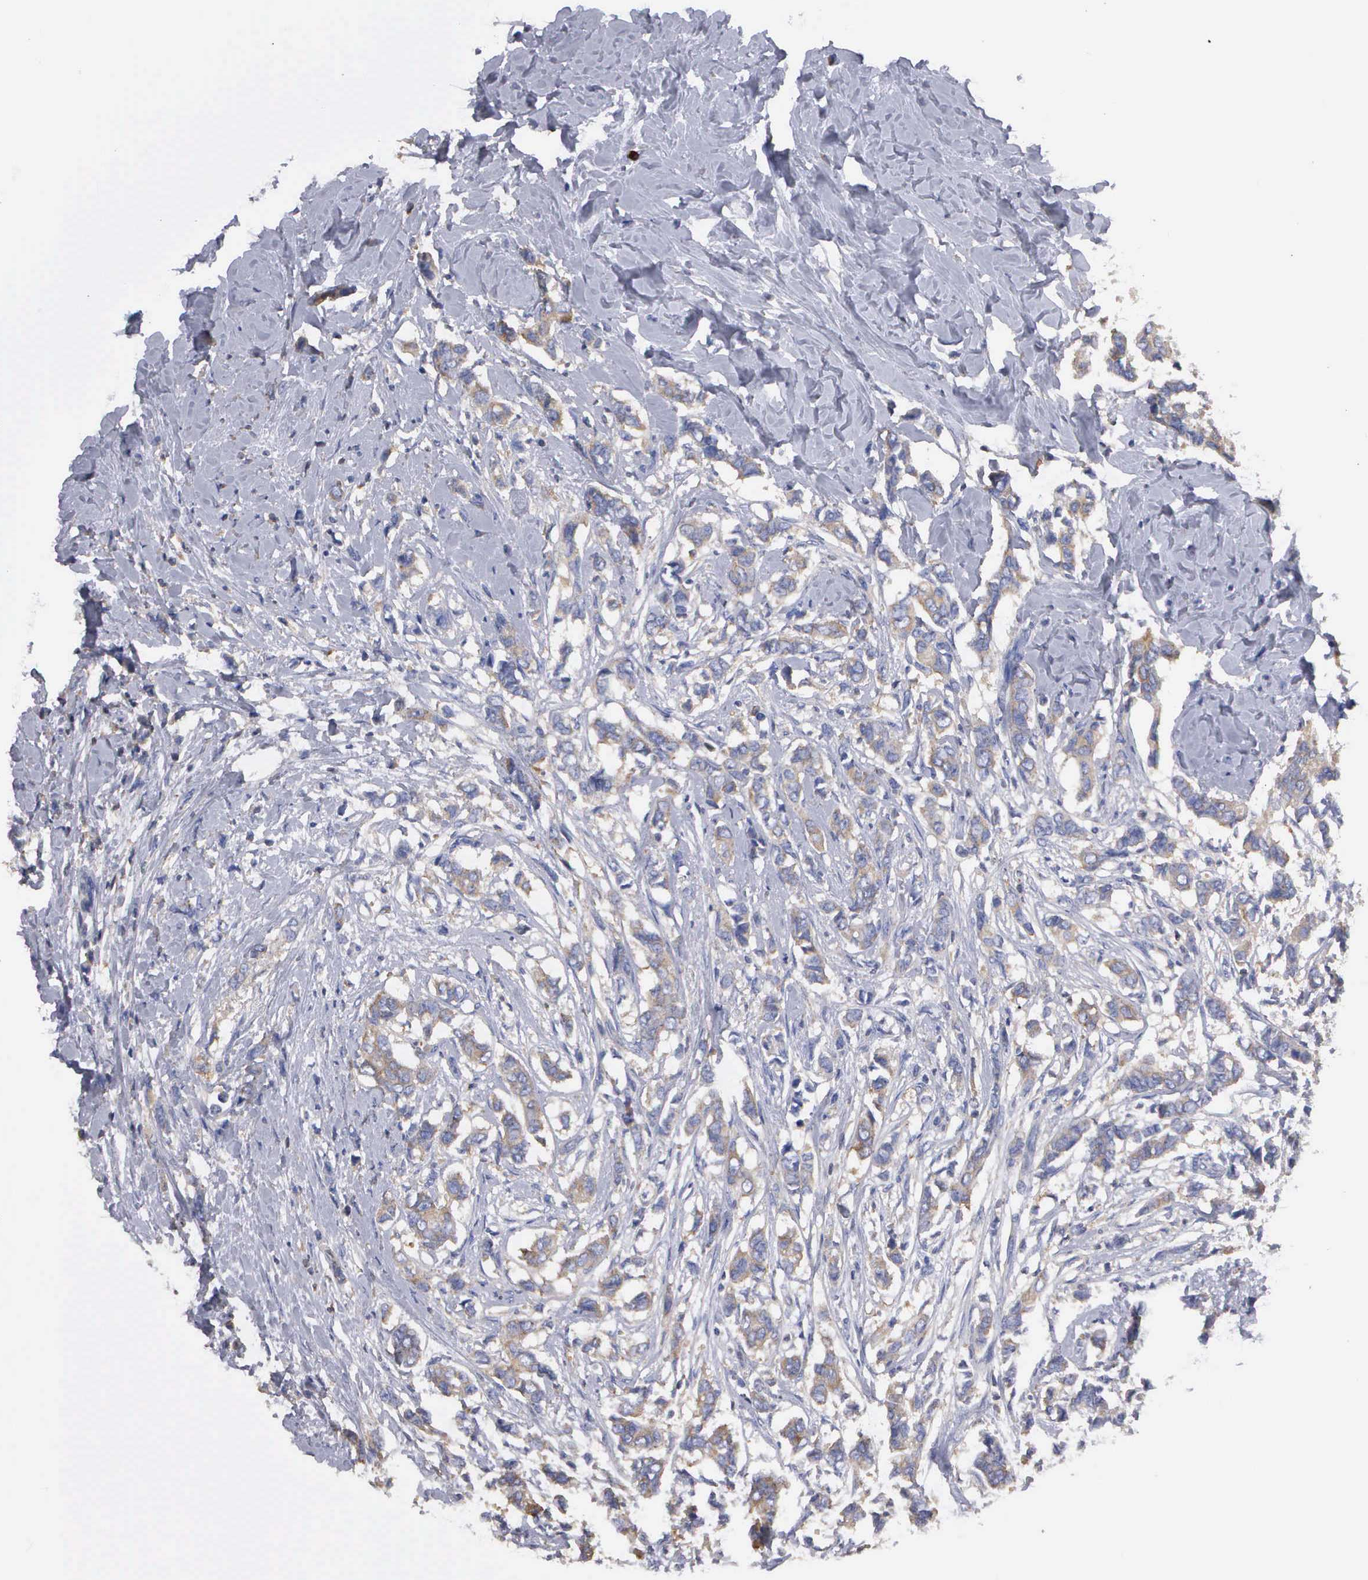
{"staining": {"intensity": "weak", "quantity": "25%-75%", "location": "cytoplasmic/membranous"}, "tissue": "breast cancer", "cell_type": "Tumor cells", "image_type": "cancer", "snomed": [{"axis": "morphology", "description": "Duct carcinoma"}, {"axis": "topography", "description": "Breast"}], "caption": "High-power microscopy captured an immunohistochemistry photomicrograph of intraductal carcinoma (breast), revealing weak cytoplasmic/membranous positivity in about 25%-75% of tumor cells.", "gene": "G6PD", "patient": {"sex": "female", "age": 84}}